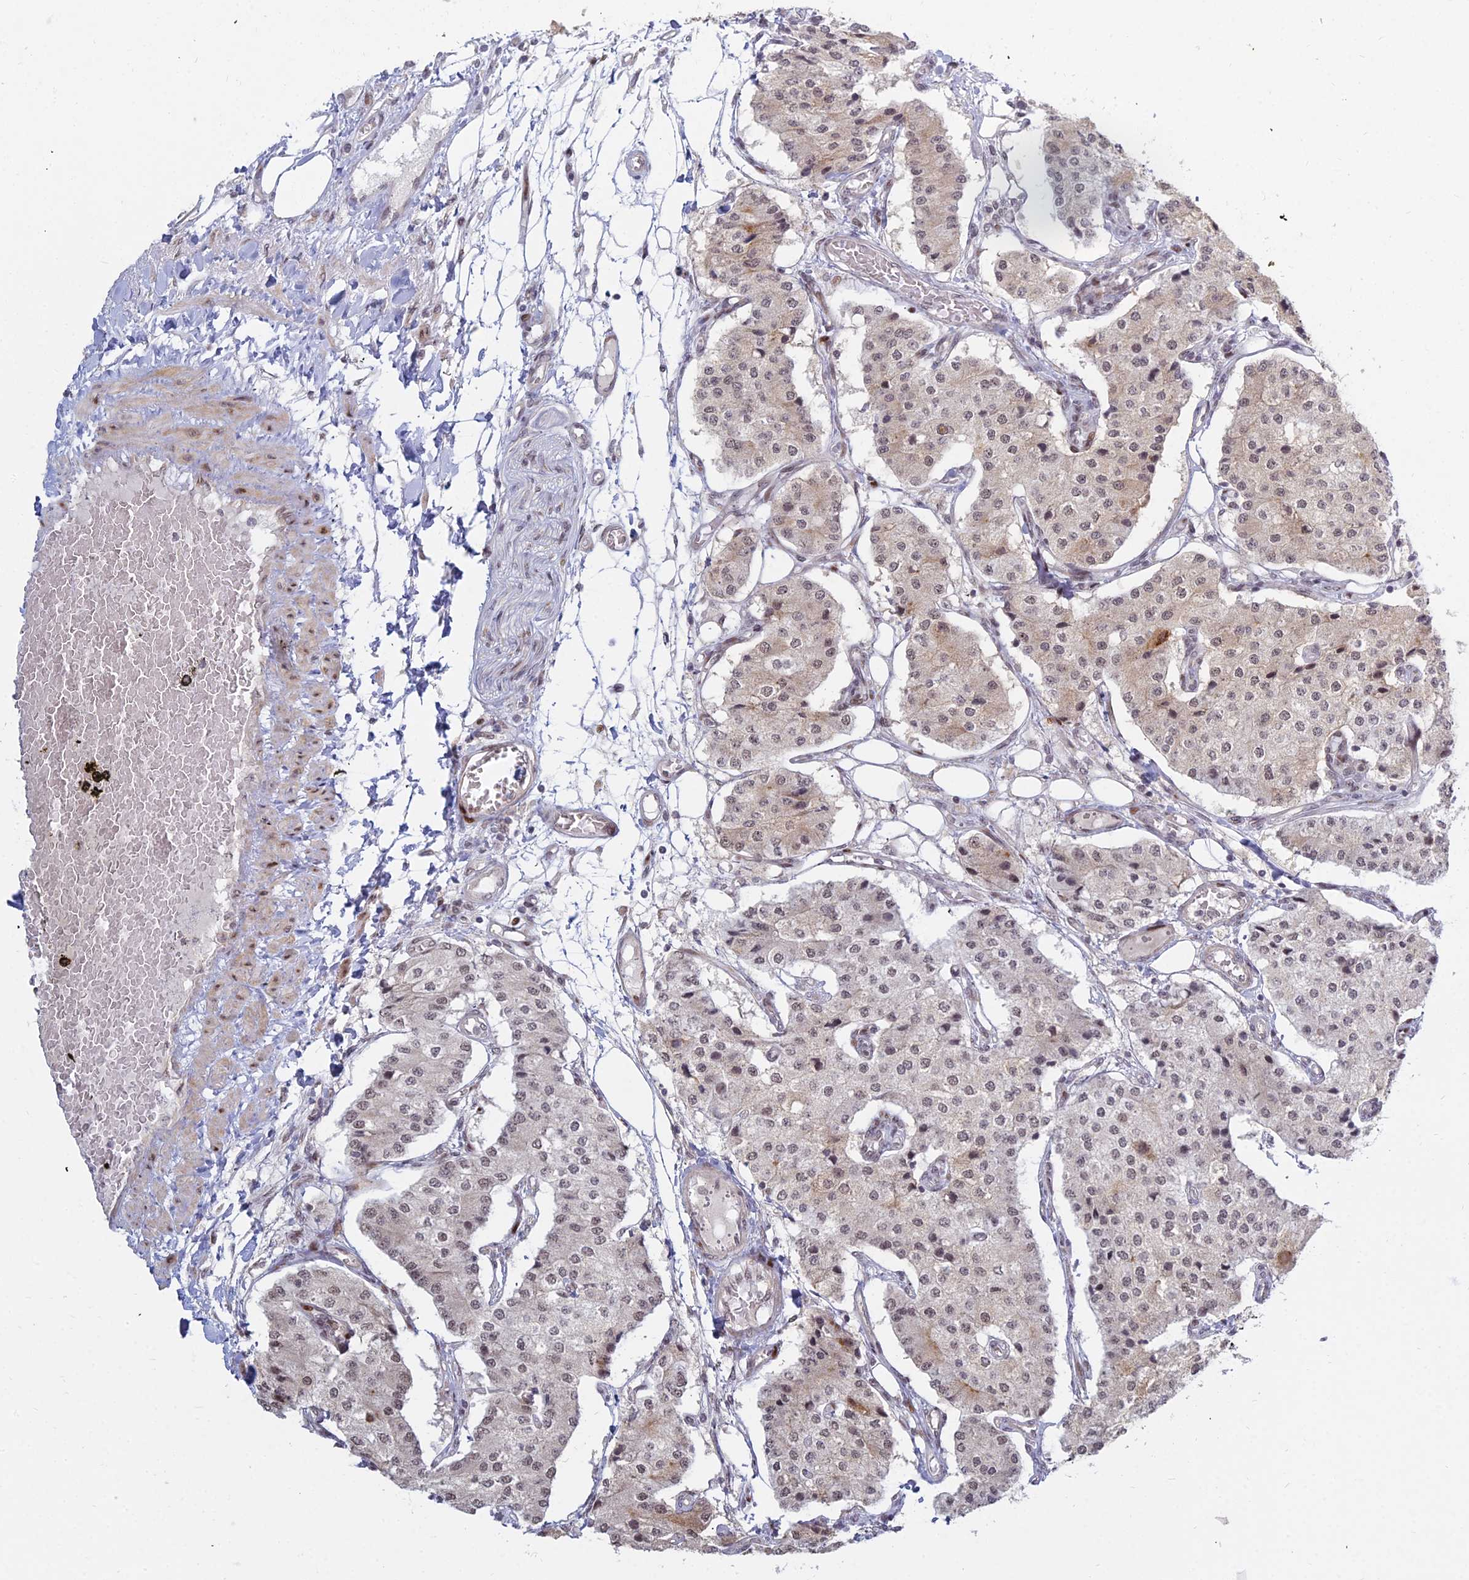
{"staining": {"intensity": "weak", "quantity": "<25%", "location": "nuclear"}, "tissue": "carcinoid", "cell_type": "Tumor cells", "image_type": "cancer", "snomed": [{"axis": "morphology", "description": "Carcinoid, malignant, NOS"}, {"axis": "topography", "description": "Colon"}], "caption": "Carcinoid (malignant) was stained to show a protein in brown. There is no significant expression in tumor cells. (Brightfield microscopy of DAB immunohistochemistry at high magnification).", "gene": "ABCA2", "patient": {"sex": "female", "age": 52}}